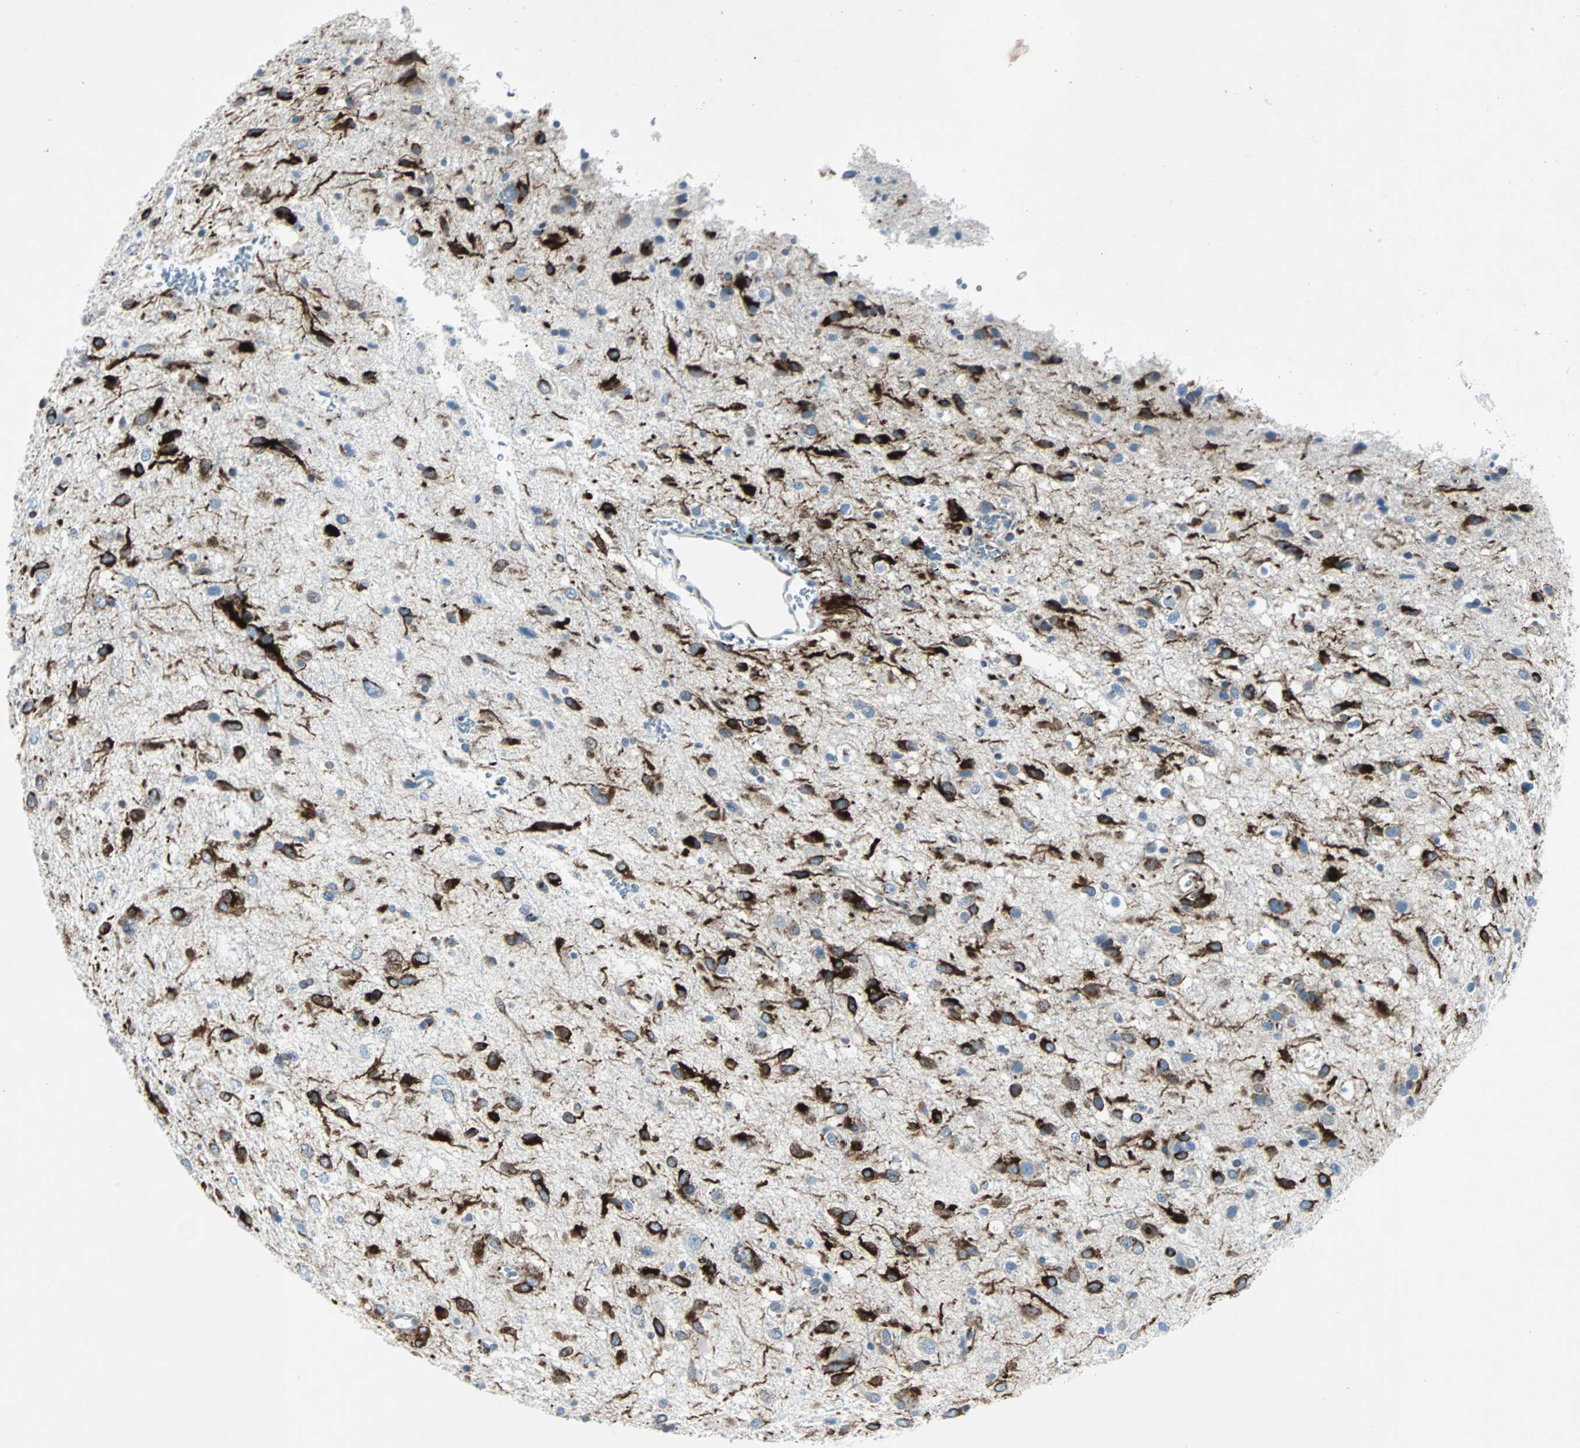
{"staining": {"intensity": "strong", "quantity": "25%-75%", "location": "cytoplasmic/membranous"}, "tissue": "glioma", "cell_type": "Tumor cells", "image_type": "cancer", "snomed": [{"axis": "morphology", "description": "Glioma, malignant, Low grade"}, {"axis": "topography", "description": "Brain"}], "caption": "Tumor cells show high levels of strong cytoplasmic/membranous staining in approximately 25%-75% of cells in glioma.", "gene": "BBC3", "patient": {"sex": "male", "age": 77}}